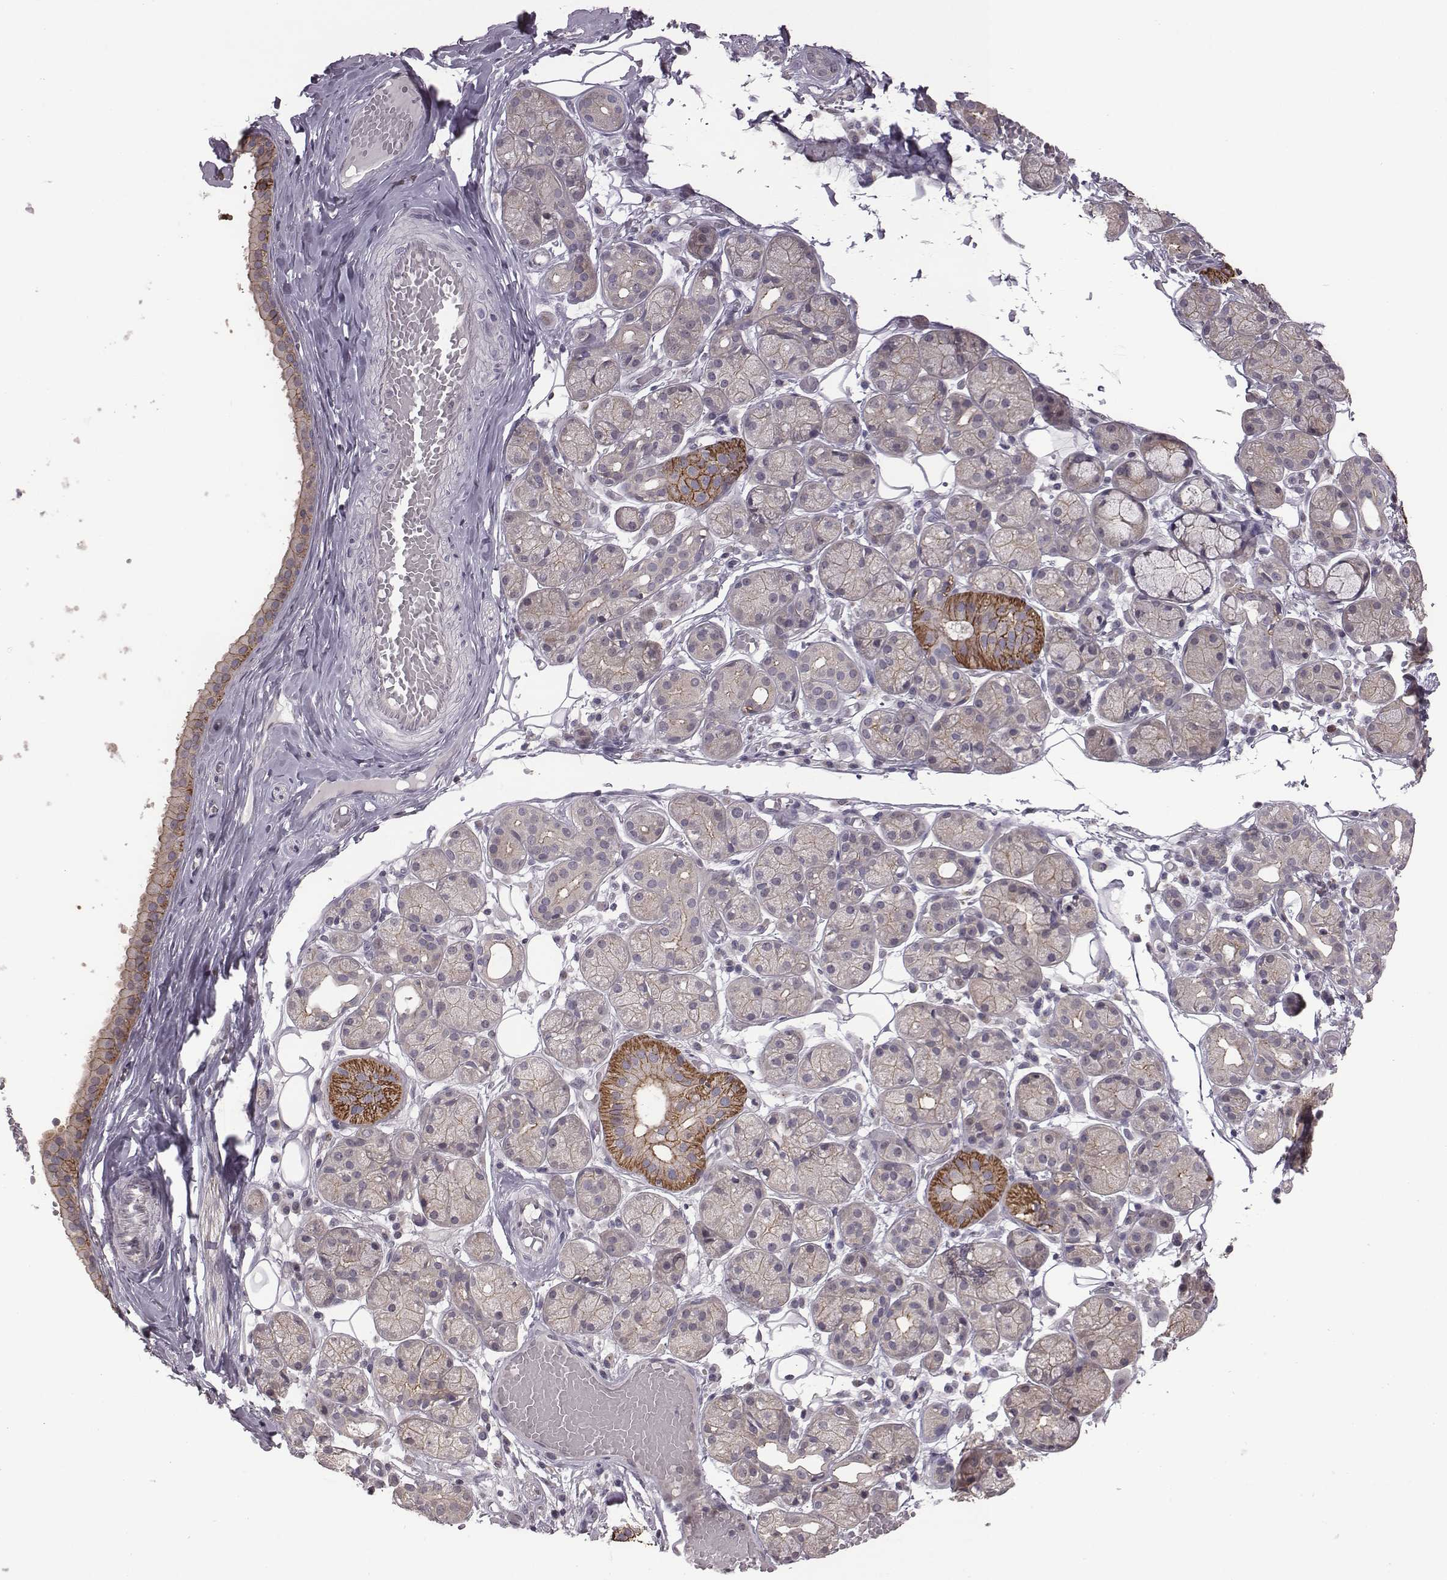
{"staining": {"intensity": "strong", "quantity": "<25%", "location": "cytoplasmic/membranous"}, "tissue": "salivary gland", "cell_type": "Glandular cells", "image_type": "normal", "snomed": [{"axis": "morphology", "description": "Normal tissue, NOS"}, {"axis": "topography", "description": "Salivary gland"}, {"axis": "topography", "description": "Peripheral nerve tissue"}], "caption": "High-power microscopy captured an immunohistochemistry (IHC) image of unremarkable salivary gland, revealing strong cytoplasmic/membranous positivity in about <25% of glandular cells.", "gene": "BICDL1", "patient": {"sex": "male", "age": 71}}